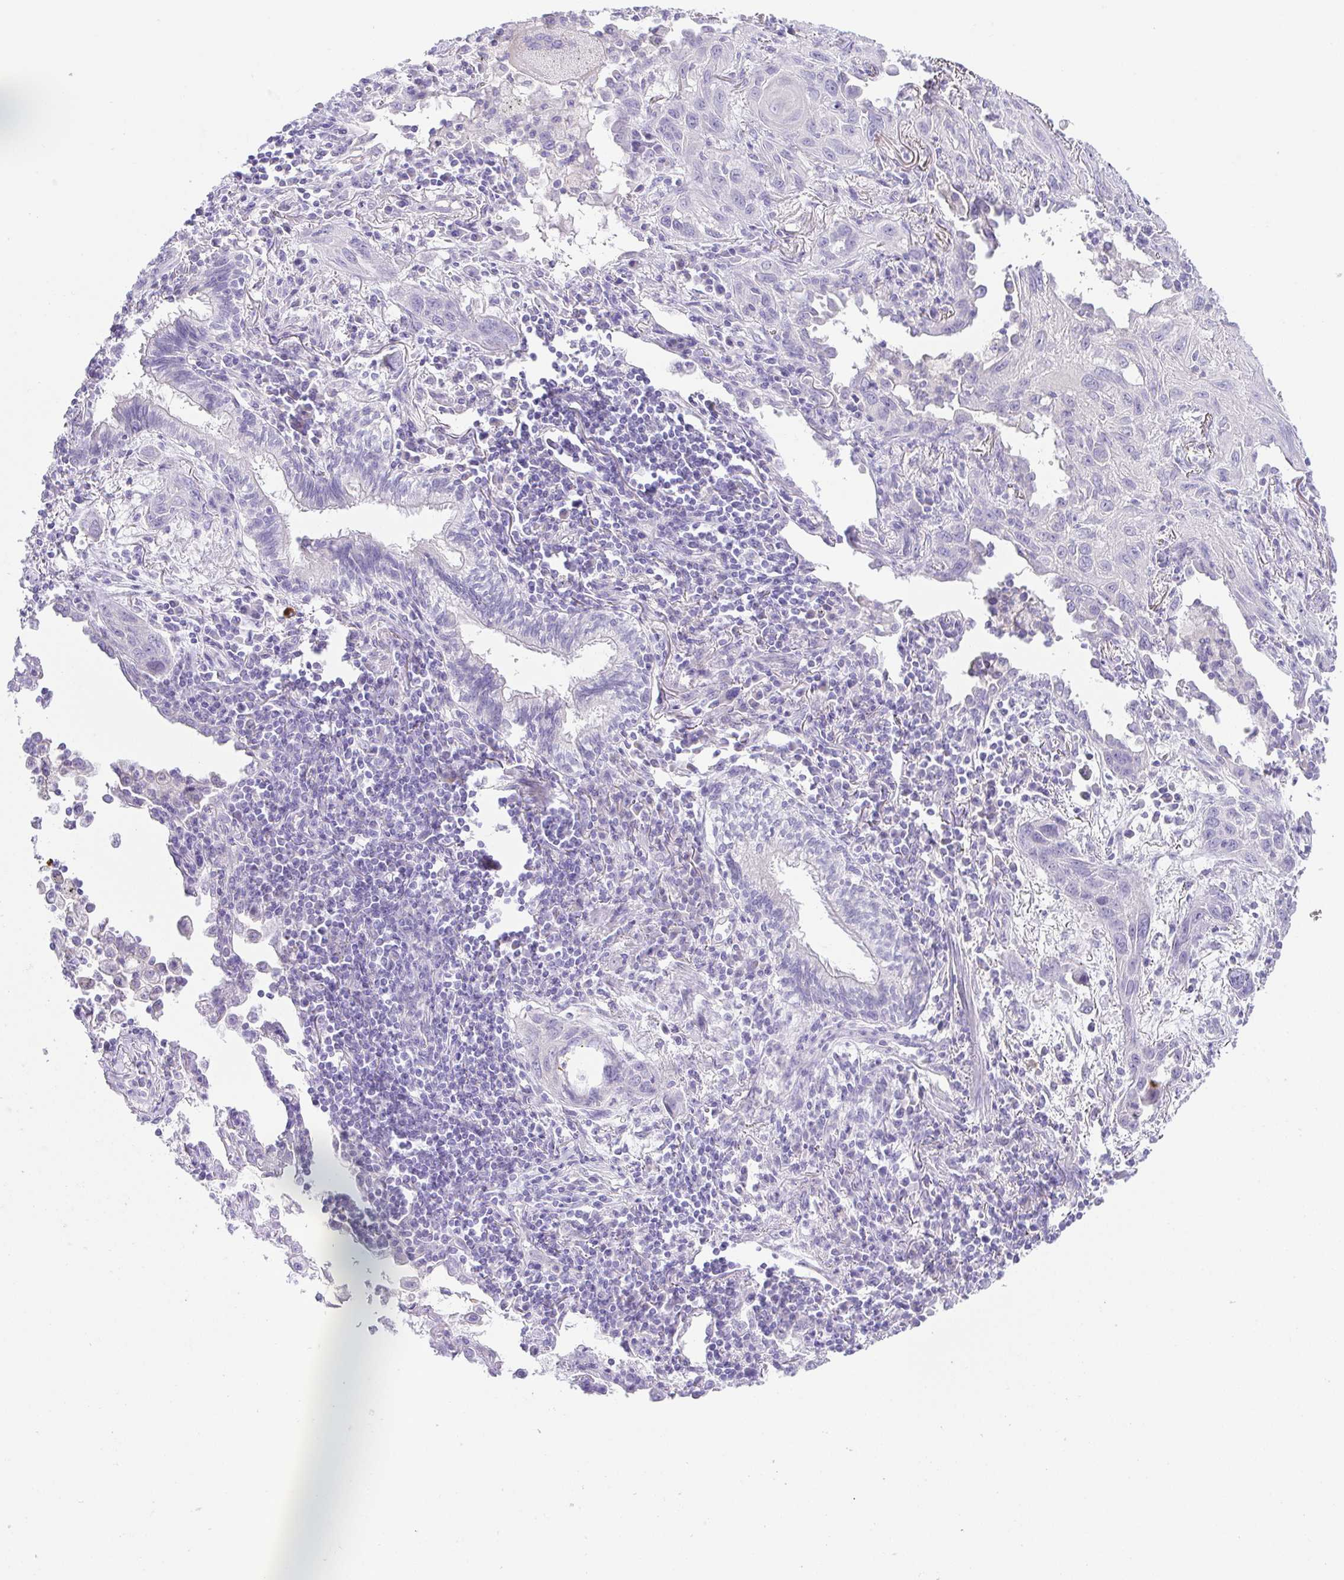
{"staining": {"intensity": "negative", "quantity": "none", "location": "none"}, "tissue": "lung cancer", "cell_type": "Tumor cells", "image_type": "cancer", "snomed": [{"axis": "morphology", "description": "Squamous cell carcinoma, NOS"}, {"axis": "topography", "description": "Lung"}], "caption": "High power microscopy histopathology image of an immunohistochemistry (IHC) histopathology image of squamous cell carcinoma (lung), revealing no significant expression in tumor cells.", "gene": "KRTDAP", "patient": {"sex": "male", "age": 79}}